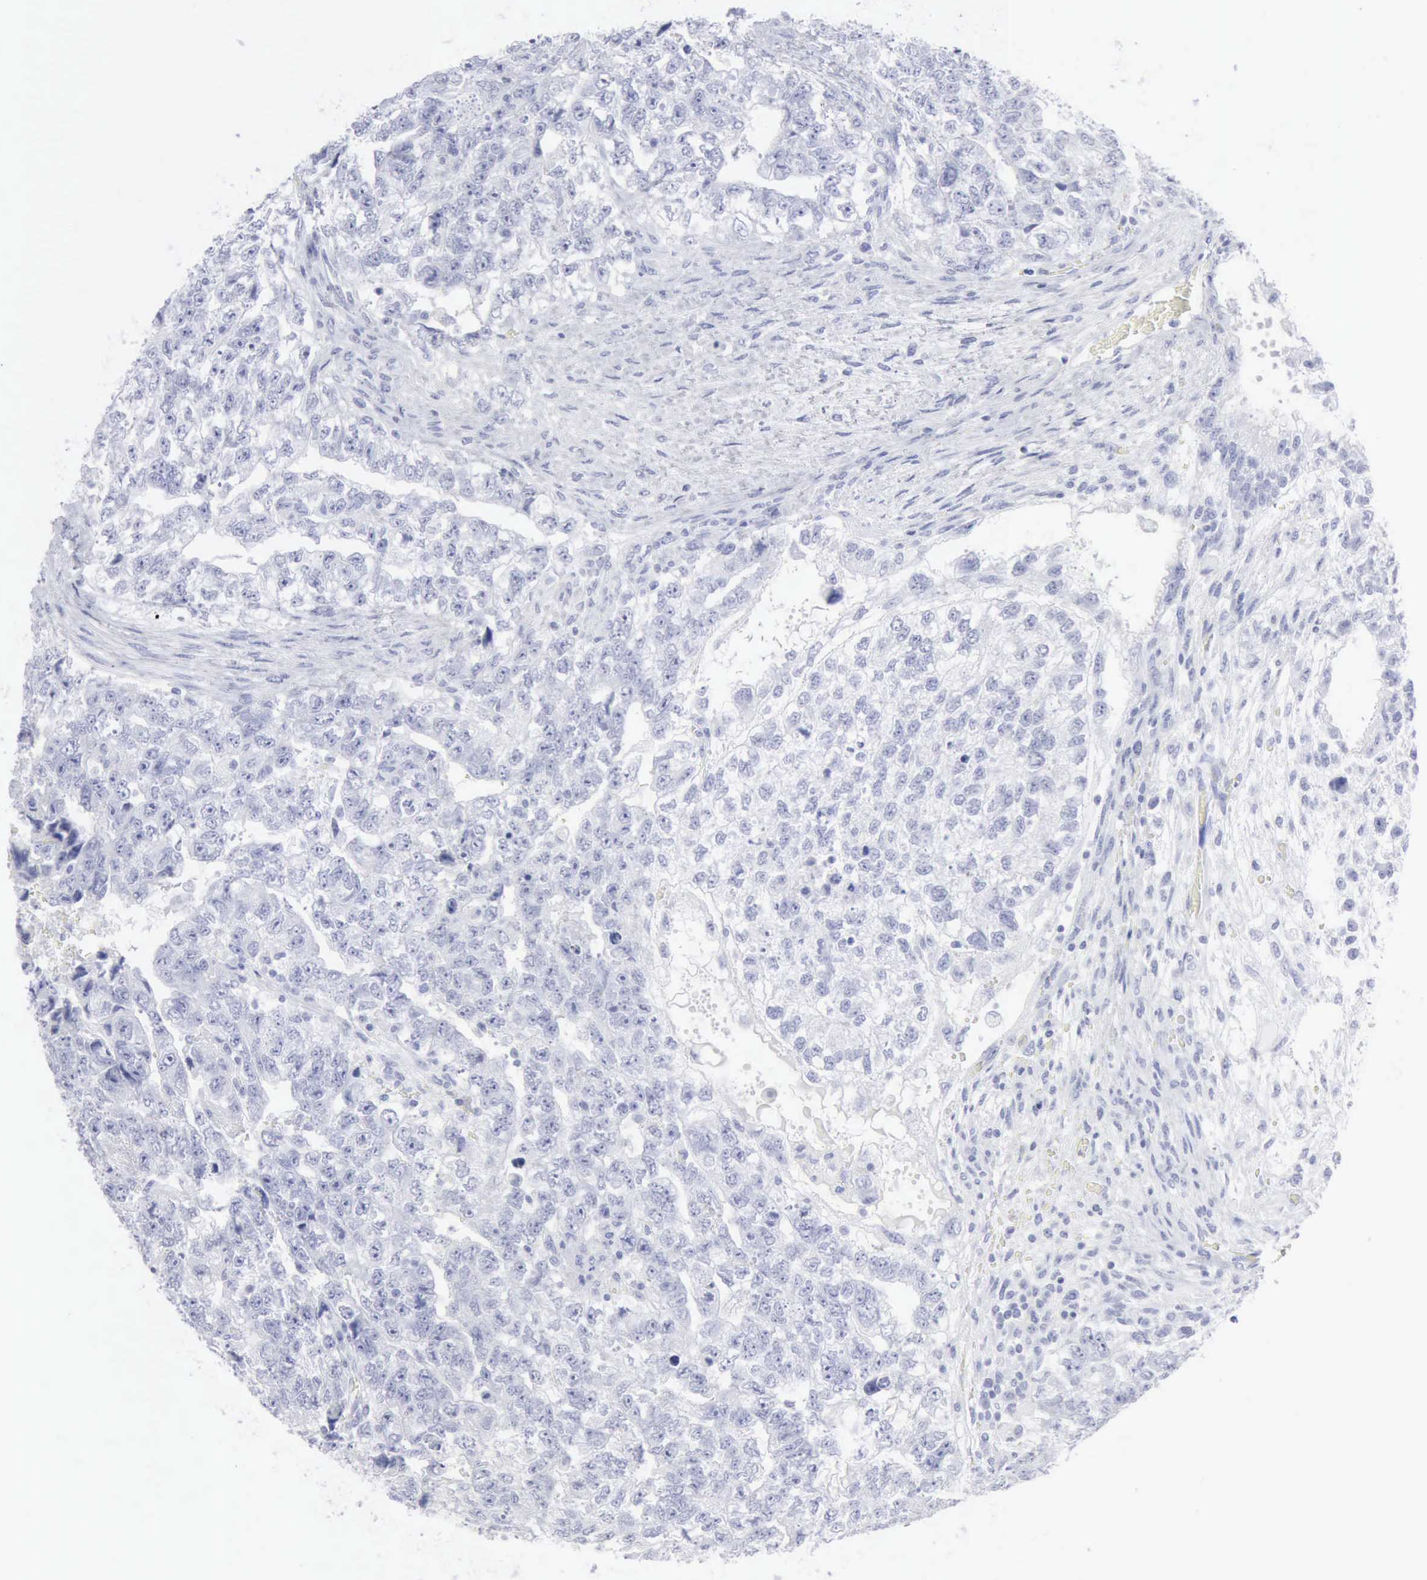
{"staining": {"intensity": "negative", "quantity": "none", "location": "none"}, "tissue": "testis cancer", "cell_type": "Tumor cells", "image_type": "cancer", "snomed": [{"axis": "morphology", "description": "Carcinoma, Embryonal, NOS"}, {"axis": "topography", "description": "Testis"}], "caption": "IHC micrograph of neoplastic tissue: testis cancer (embryonal carcinoma) stained with DAB (3,3'-diaminobenzidine) exhibits no significant protein positivity in tumor cells. (Stains: DAB (3,3'-diaminobenzidine) immunohistochemistry with hematoxylin counter stain, Microscopy: brightfield microscopy at high magnification).", "gene": "CMA1", "patient": {"sex": "male", "age": 36}}